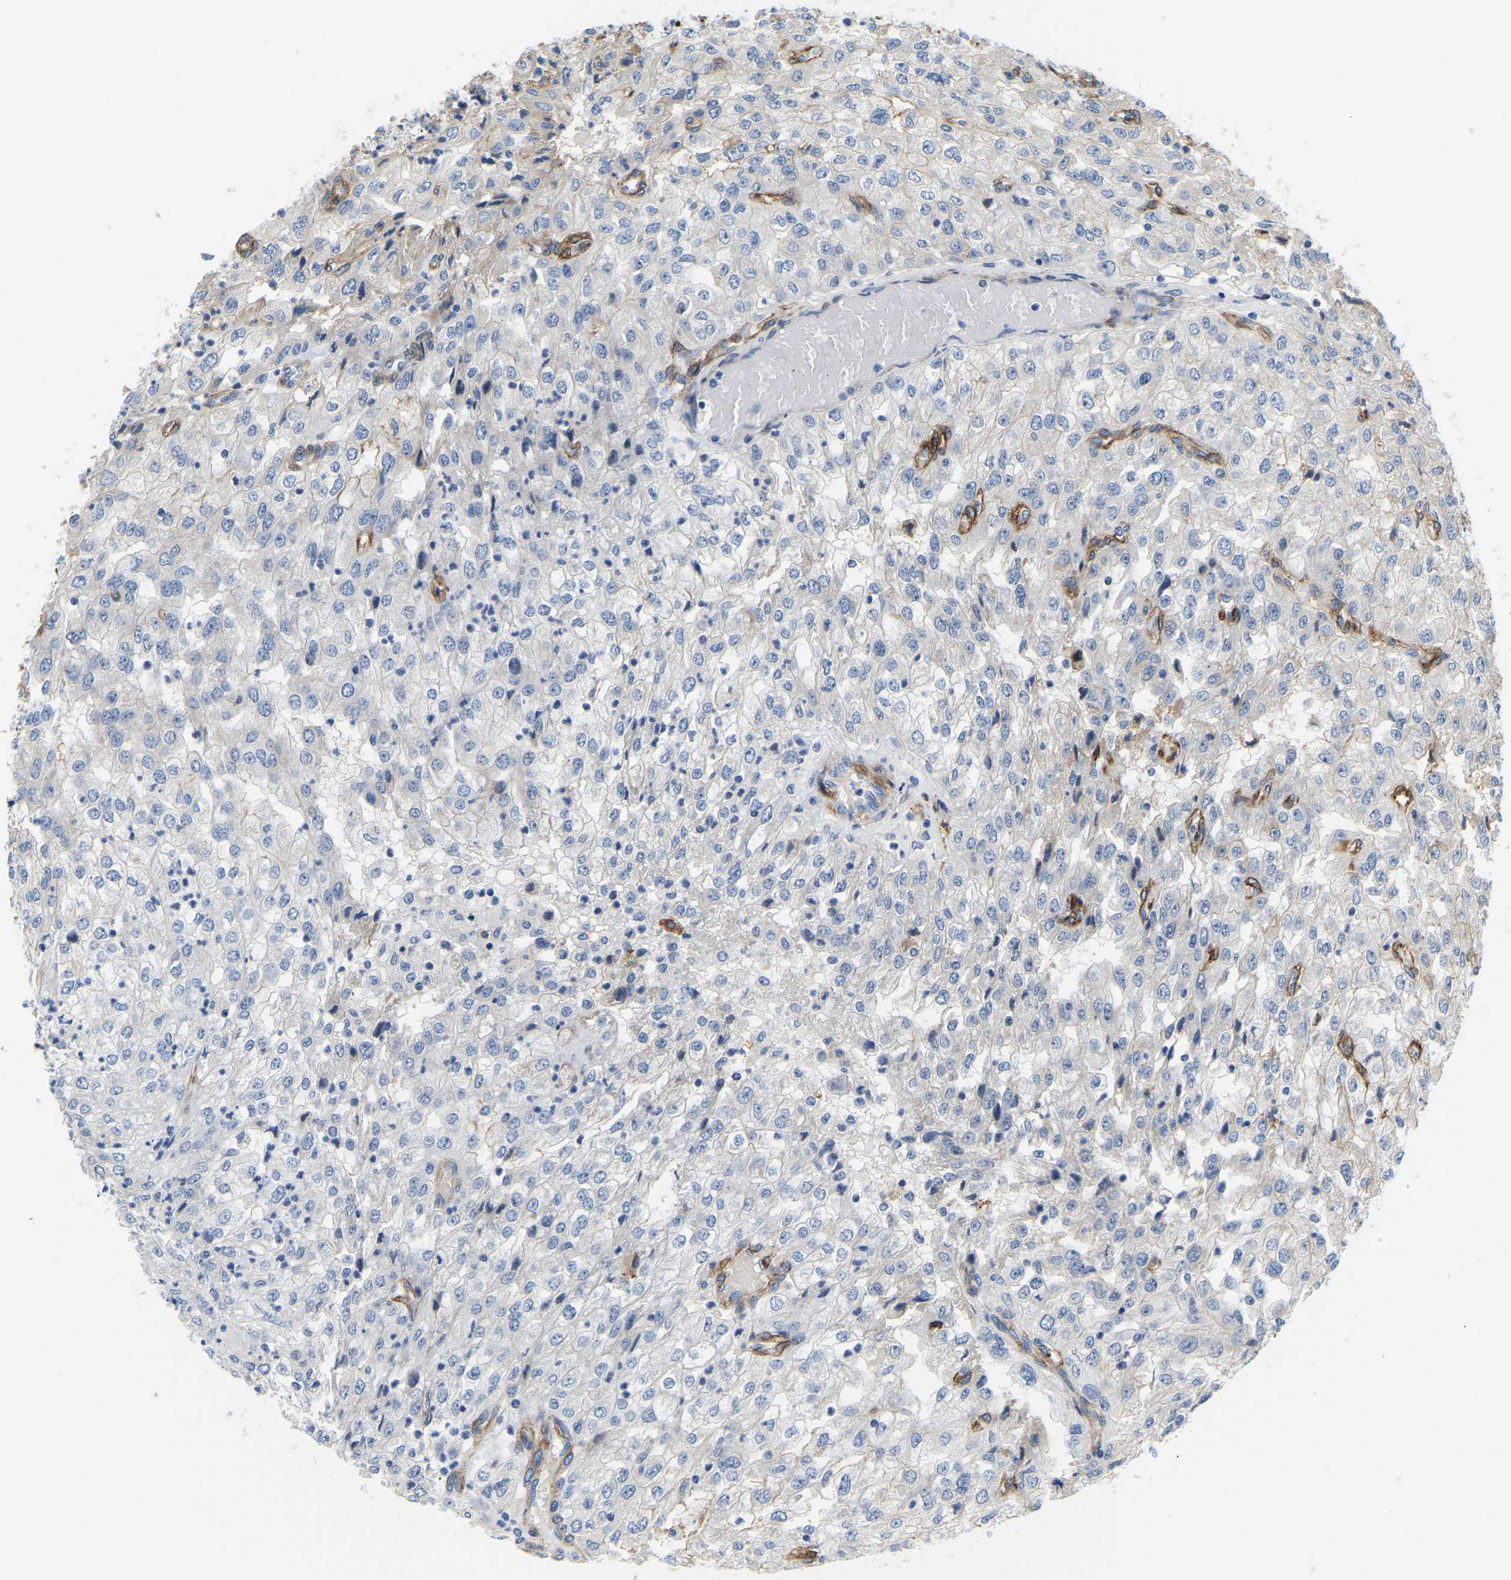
{"staining": {"intensity": "negative", "quantity": "none", "location": "none"}, "tissue": "renal cancer", "cell_type": "Tumor cells", "image_type": "cancer", "snomed": [{"axis": "morphology", "description": "Adenocarcinoma, NOS"}, {"axis": "topography", "description": "Kidney"}], "caption": "Tumor cells are negative for protein expression in human adenocarcinoma (renal).", "gene": "LIAS", "patient": {"sex": "female", "age": 54}}